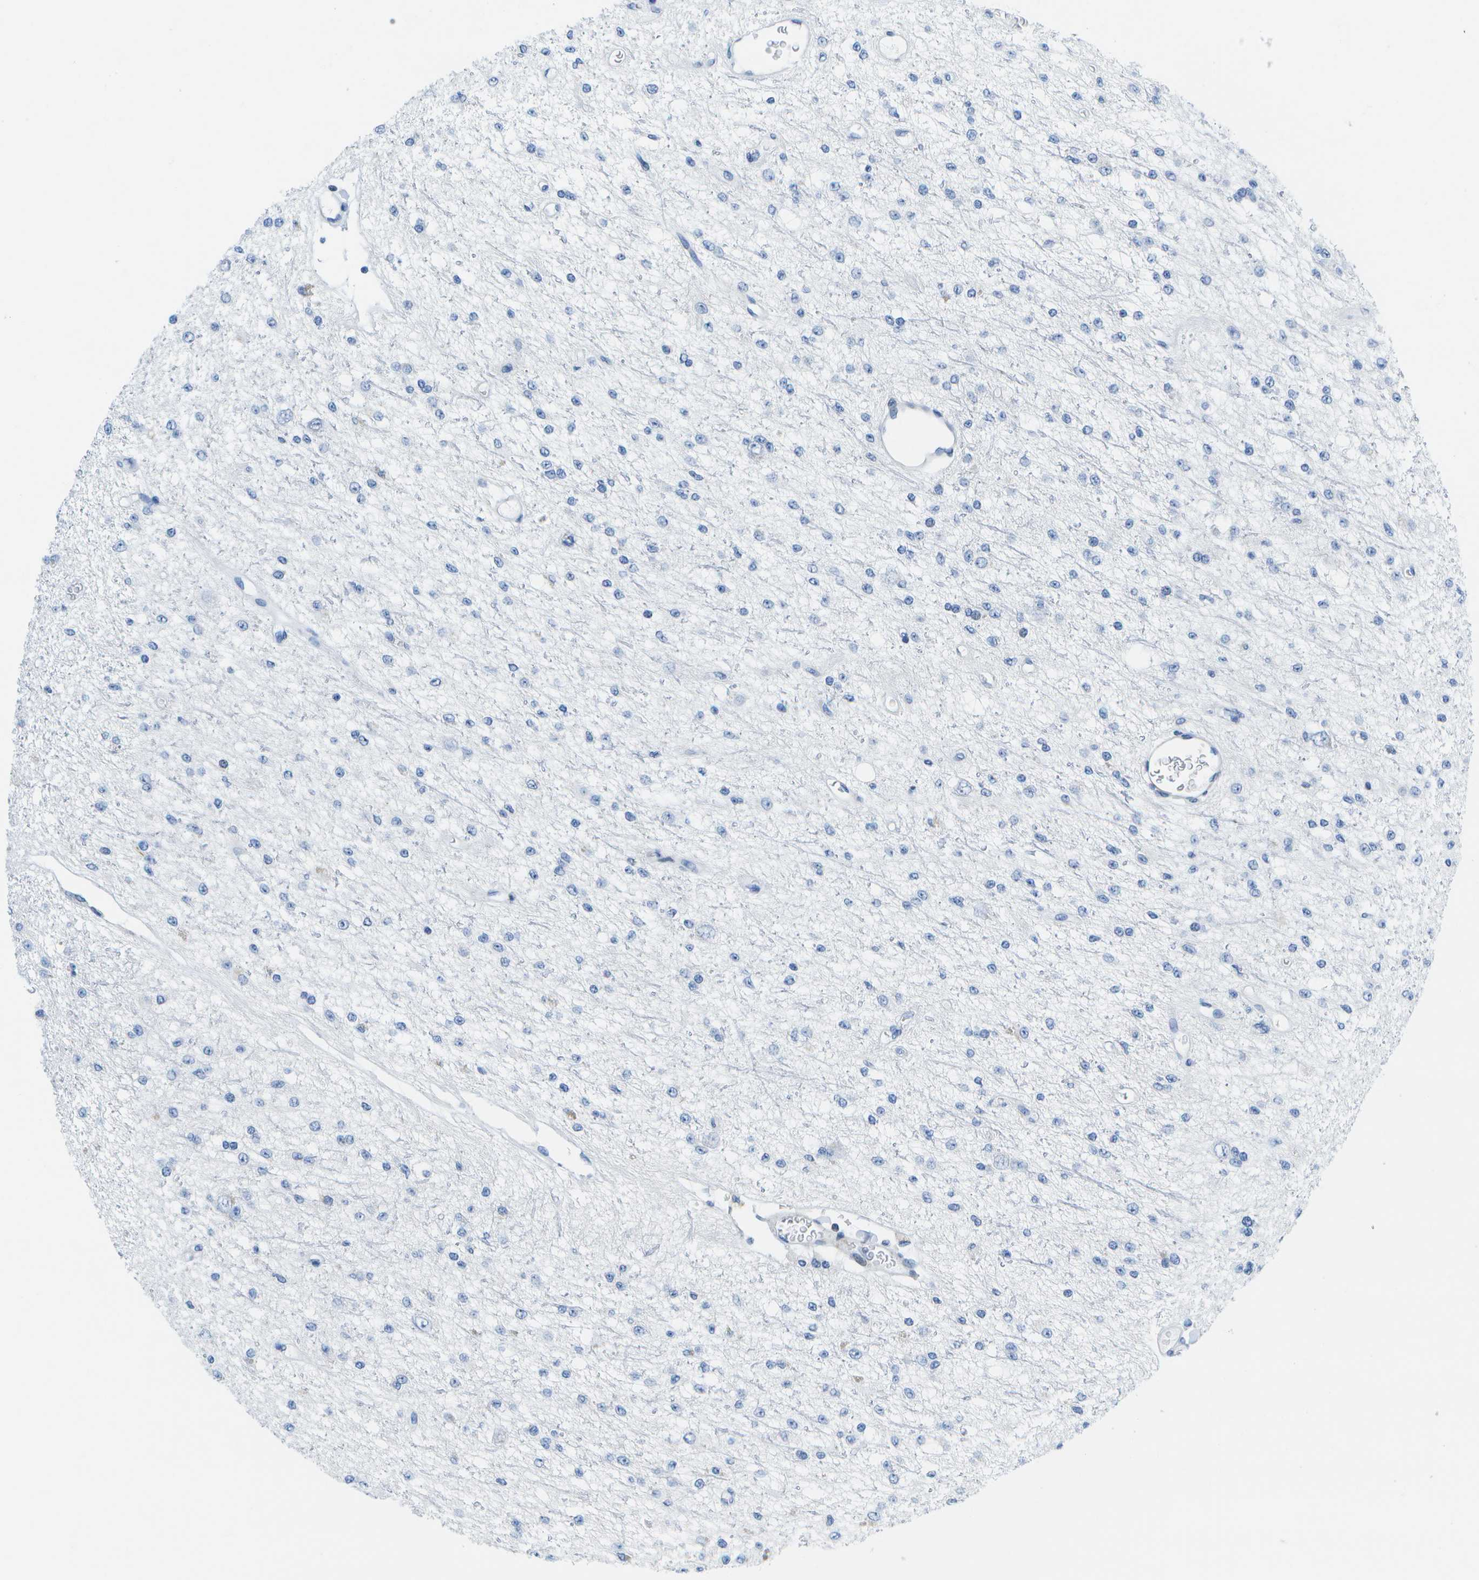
{"staining": {"intensity": "negative", "quantity": "none", "location": "none"}, "tissue": "glioma", "cell_type": "Tumor cells", "image_type": "cancer", "snomed": [{"axis": "morphology", "description": "Glioma, malignant, Low grade"}, {"axis": "topography", "description": "Brain"}], "caption": "Tumor cells are negative for brown protein staining in low-grade glioma (malignant). Nuclei are stained in blue.", "gene": "ADGRG6", "patient": {"sex": "male", "age": 38}}